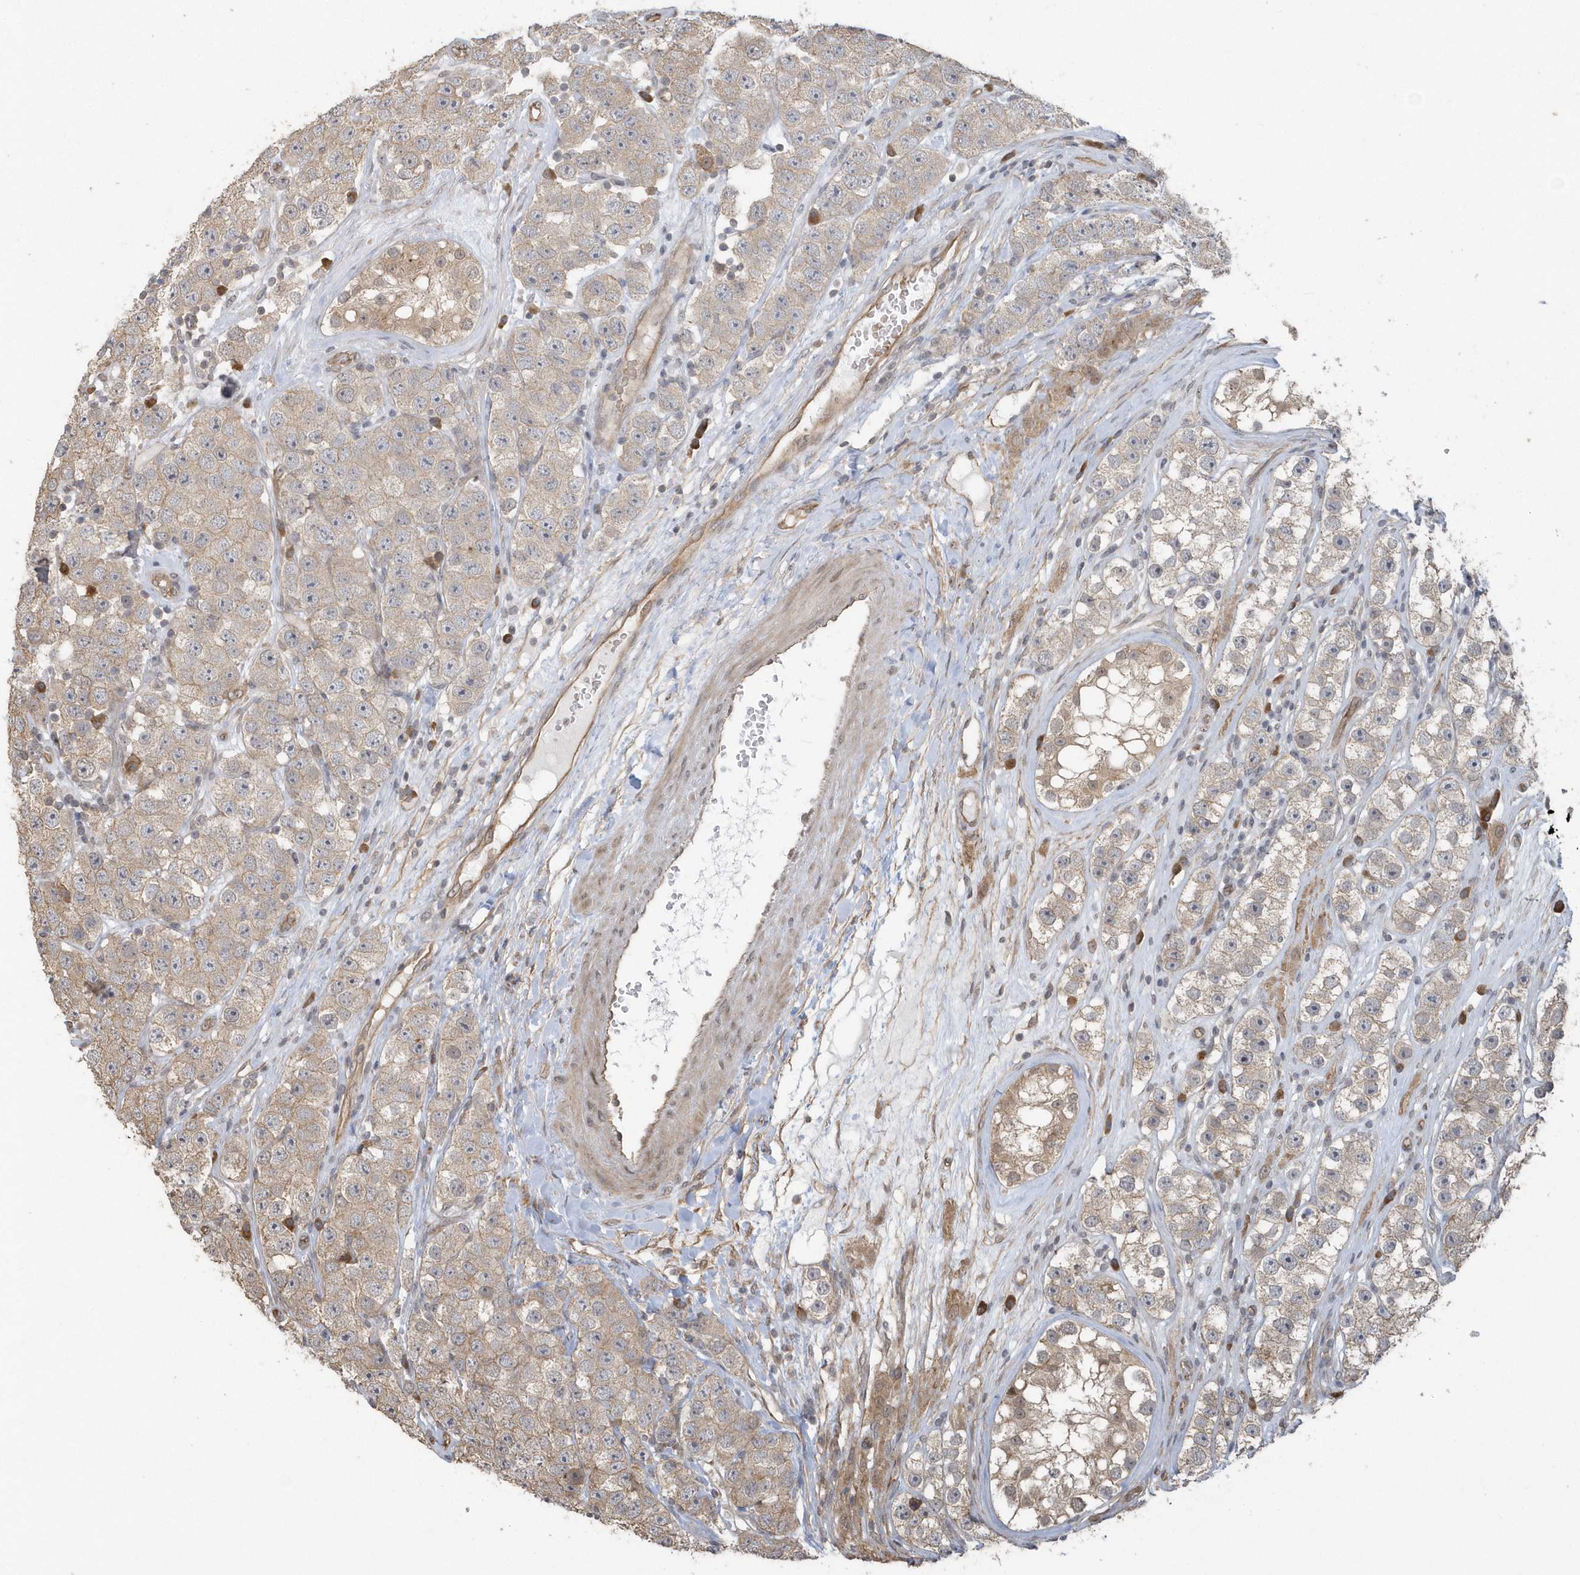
{"staining": {"intensity": "weak", "quantity": ">75%", "location": "cytoplasmic/membranous"}, "tissue": "testis cancer", "cell_type": "Tumor cells", "image_type": "cancer", "snomed": [{"axis": "morphology", "description": "Seminoma, NOS"}, {"axis": "topography", "description": "Testis"}], "caption": "Approximately >75% of tumor cells in testis cancer demonstrate weak cytoplasmic/membranous protein positivity as visualized by brown immunohistochemical staining.", "gene": "HERPUD1", "patient": {"sex": "male", "age": 28}}